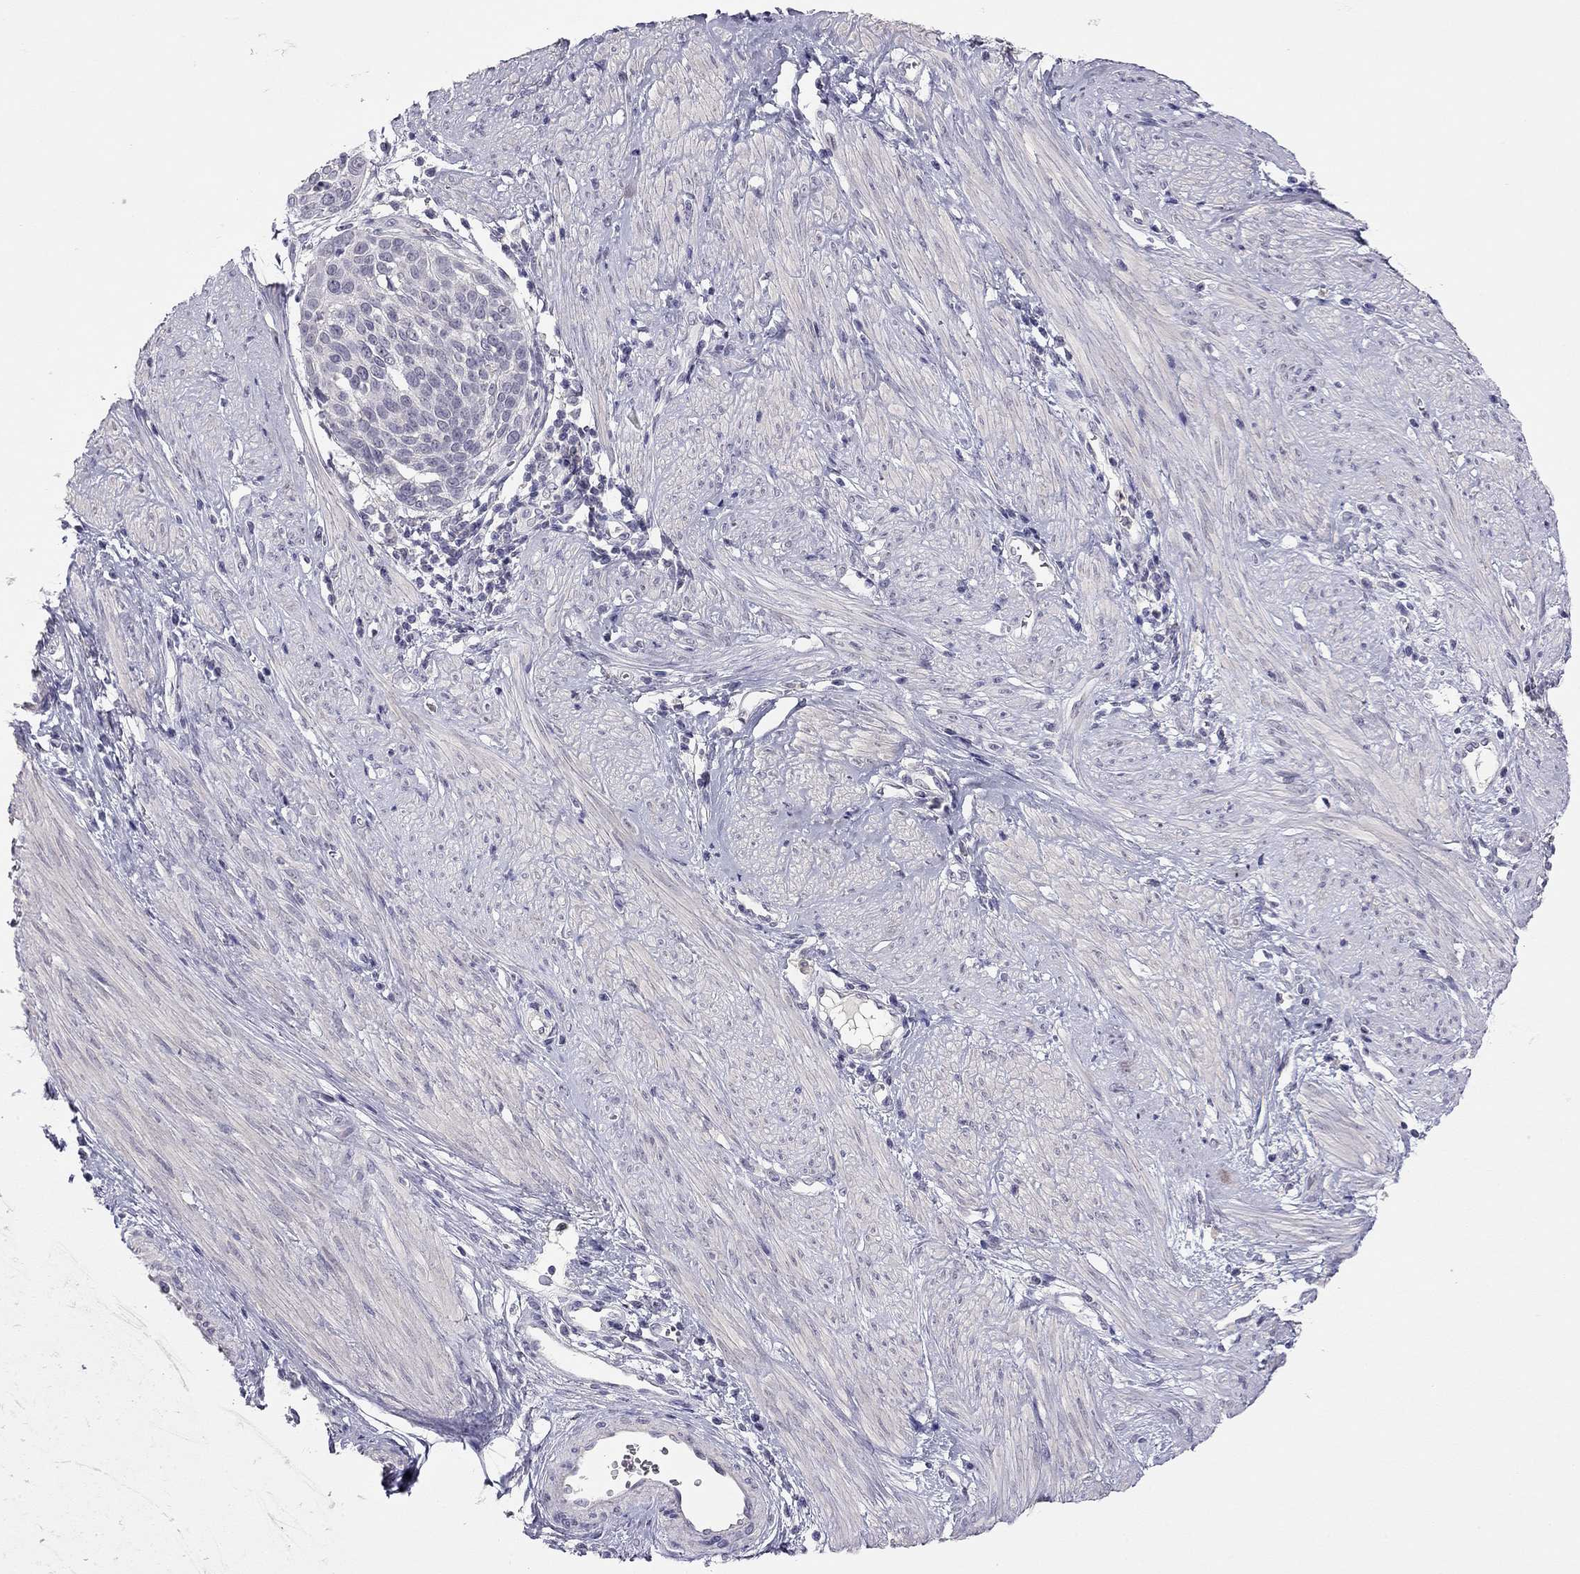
{"staining": {"intensity": "negative", "quantity": "none", "location": "none"}, "tissue": "cervical cancer", "cell_type": "Tumor cells", "image_type": "cancer", "snomed": [{"axis": "morphology", "description": "Squamous cell carcinoma, NOS"}, {"axis": "topography", "description": "Cervix"}], "caption": "This is an IHC photomicrograph of human cervical cancer (squamous cell carcinoma). There is no staining in tumor cells.", "gene": "ADORA2A", "patient": {"sex": "female", "age": 39}}